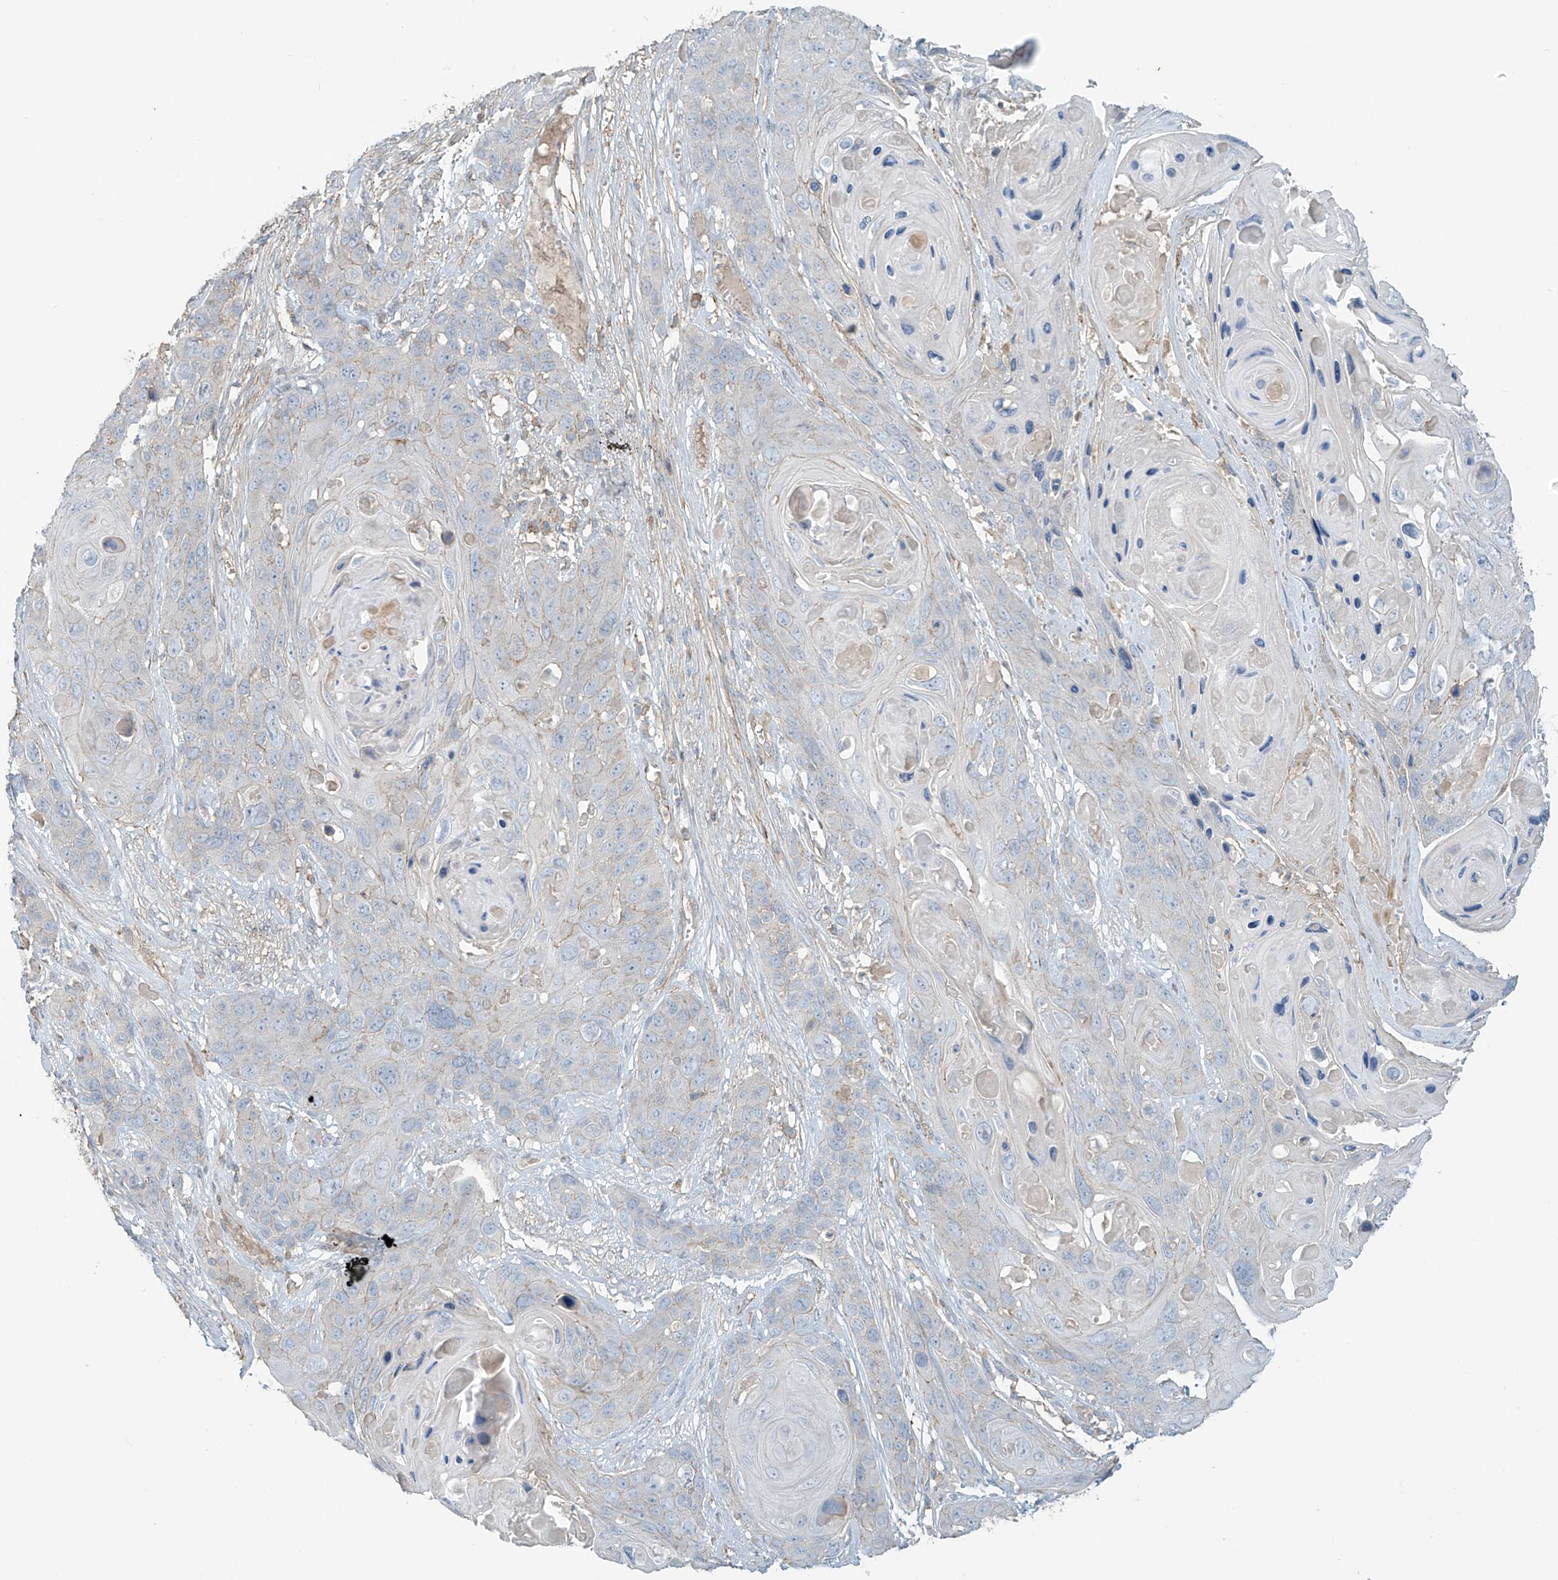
{"staining": {"intensity": "weak", "quantity": "<25%", "location": "cytoplasmic/membranous"}, "tissue": "skin cancer", "cell_type": "Tumor cells", "image_type": "cancer", "snomed": [{"axis": "morphology", "description": "Squamous cell carcinoma, NOS"}, {"axis": "topography", "description": "Skin"}], "caption": "Immunohistochemistry histopathology image of skin cancer stained for a protein (brown), which shows no staining in tumor cells.", "gene": "SLC9A2", "patient": {"sex": "male", "age": 55}}